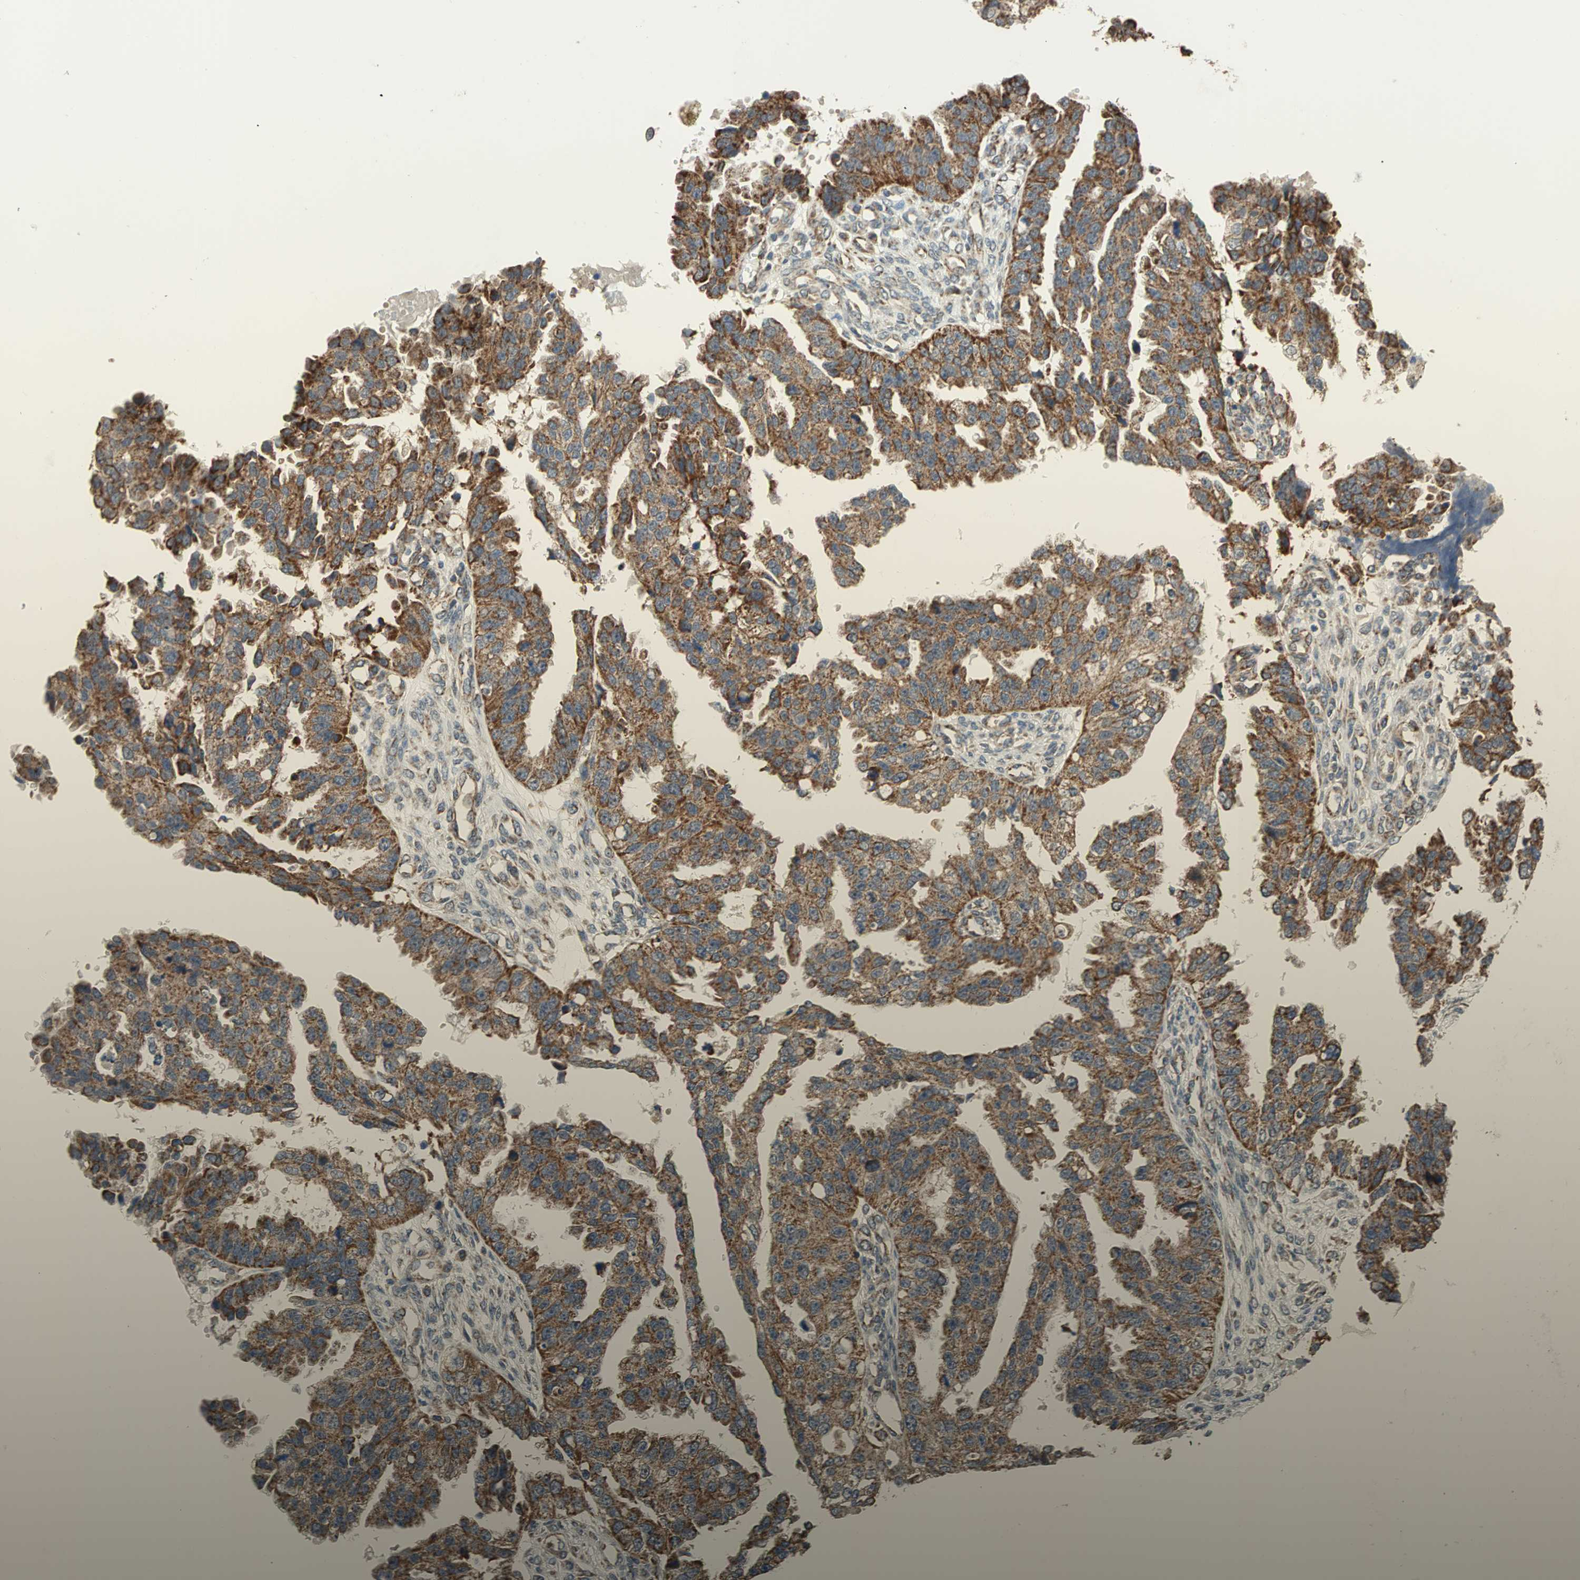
{"staining": {"intensity": "strong", "quantity": ">75%", "location": "cytoplasmic/membranous"}, "tissue": "ovarian cancer", "cell_type": "Tumor cells", "image_type": "cancer", "snomed": [{"axis": "morphology", "description": "Carcinoma, NOS"}, {"axis": "topography", "description": "Soft tissue"}, {"axis": "topography", "description": "Ovary"}], "caption": "Carcinoma (ovarian) stained with a brown dye displays strong cytoplasmic/membranous positive expression in approximately >75% of tumor cells.", "gene": "MRPS22", "patient": {"sex": "female", "age": 54}}